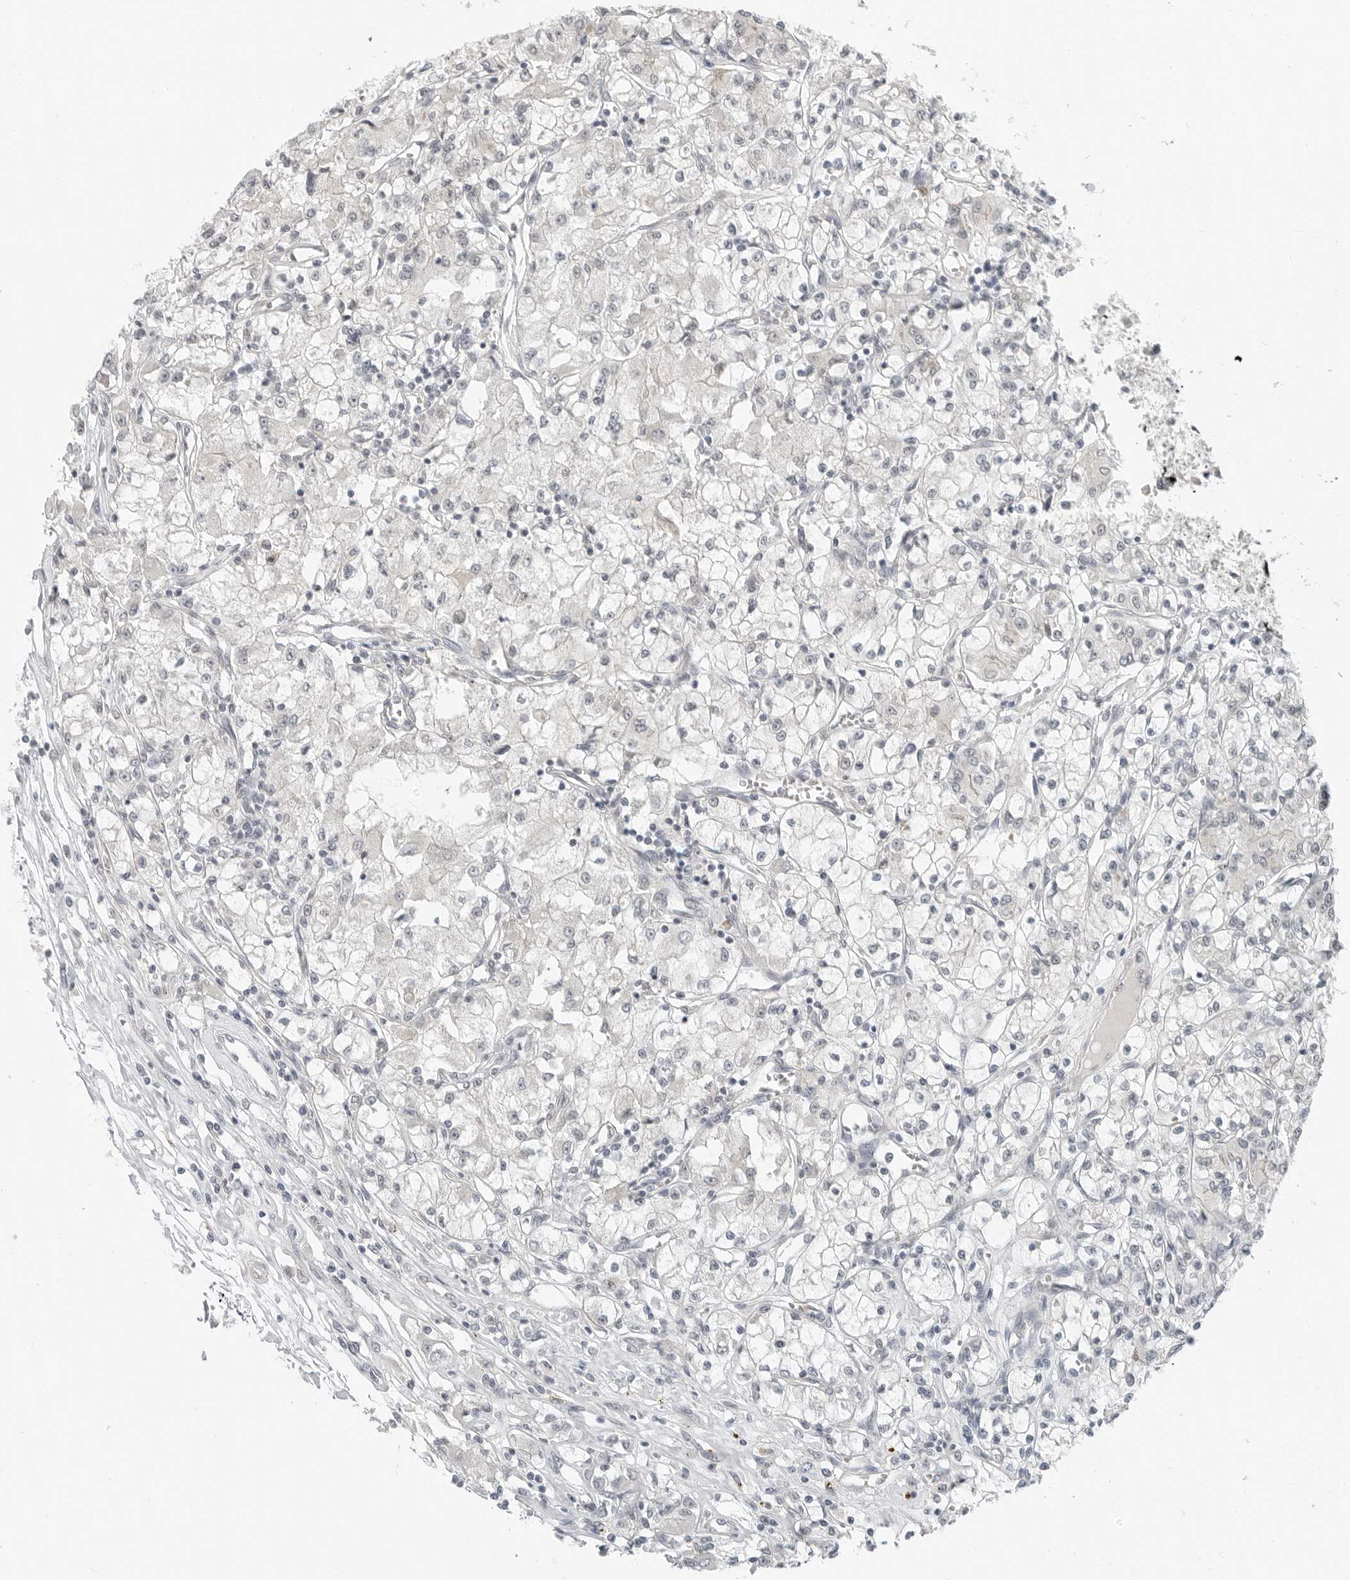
{"staining": {"intensity": "negative", "quantity": "none", "location": "none"}, "tissue": "renal cancer", "cell_type": "Tumor cells", "image_type": "cancer", "snomed": [{"axis": "morphology", "description": "Adenocarcinoma, NOS"}, {"axis": "topography", "description": "Kidney"}], "caption": "The photomicrograph demonstrates no significant expression in tumor cells of renal cancer (adenocarcinoma).", "gene": "FCRLB", "patient": {"sex": "female", "age": 59}}